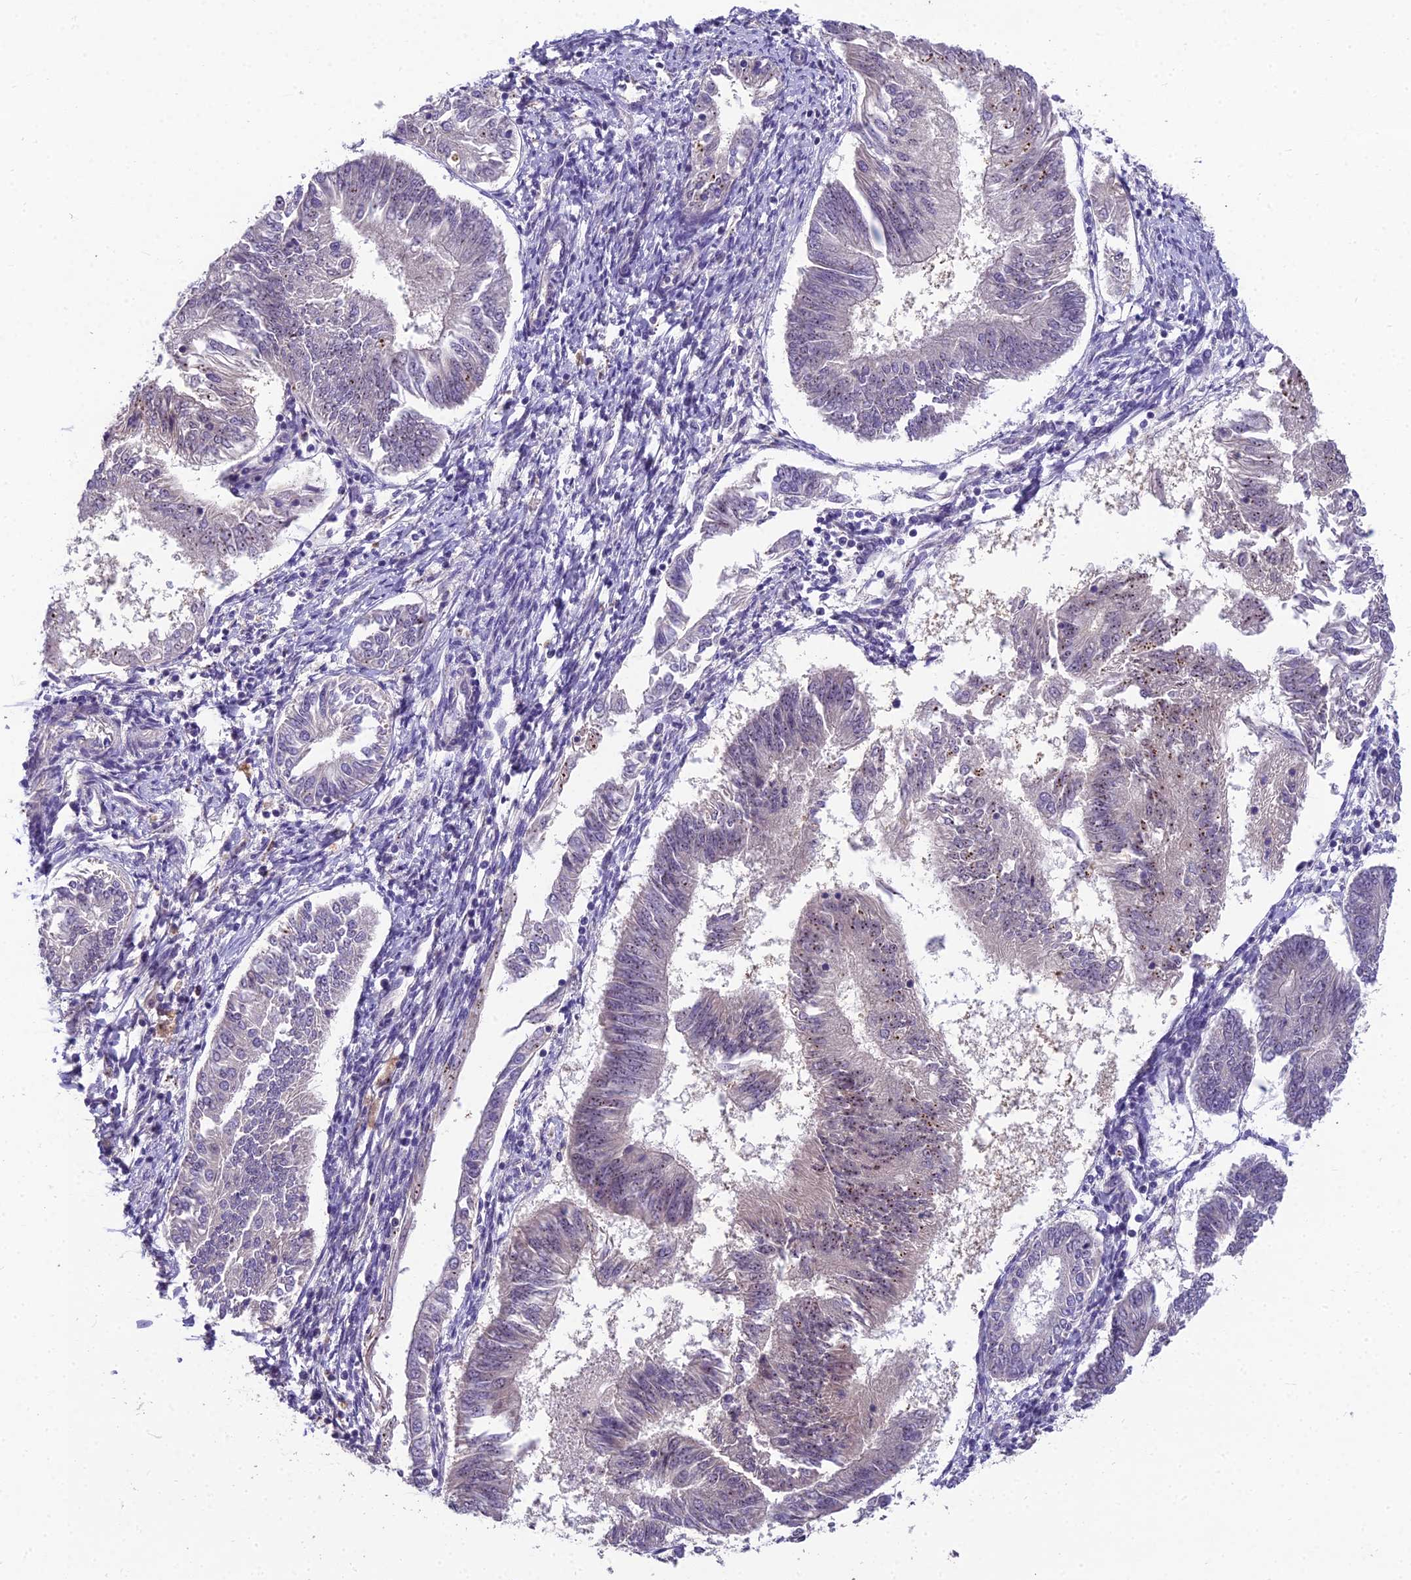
{"staining": {"intensity": "moderate", "quantity": "<25%", "location": "nuclear"}, "tissue": "endometrial cancer", "cell_type": "Tumor cells", "image_type": "cancer", "snomed": [{"axis": "morphology", "description": "Adenocarcinoma, NOS"}, {"axis": "topography", "description": "Endometrium"}], "caption": "Approximately <25% of tumor cells in human endometrial cancer reveal moderate nuclear protein positivity as visualized by brown immunohistochemical staining.", "gene": "ZNF333", "patient": {"sex": "female", "age": 58}}